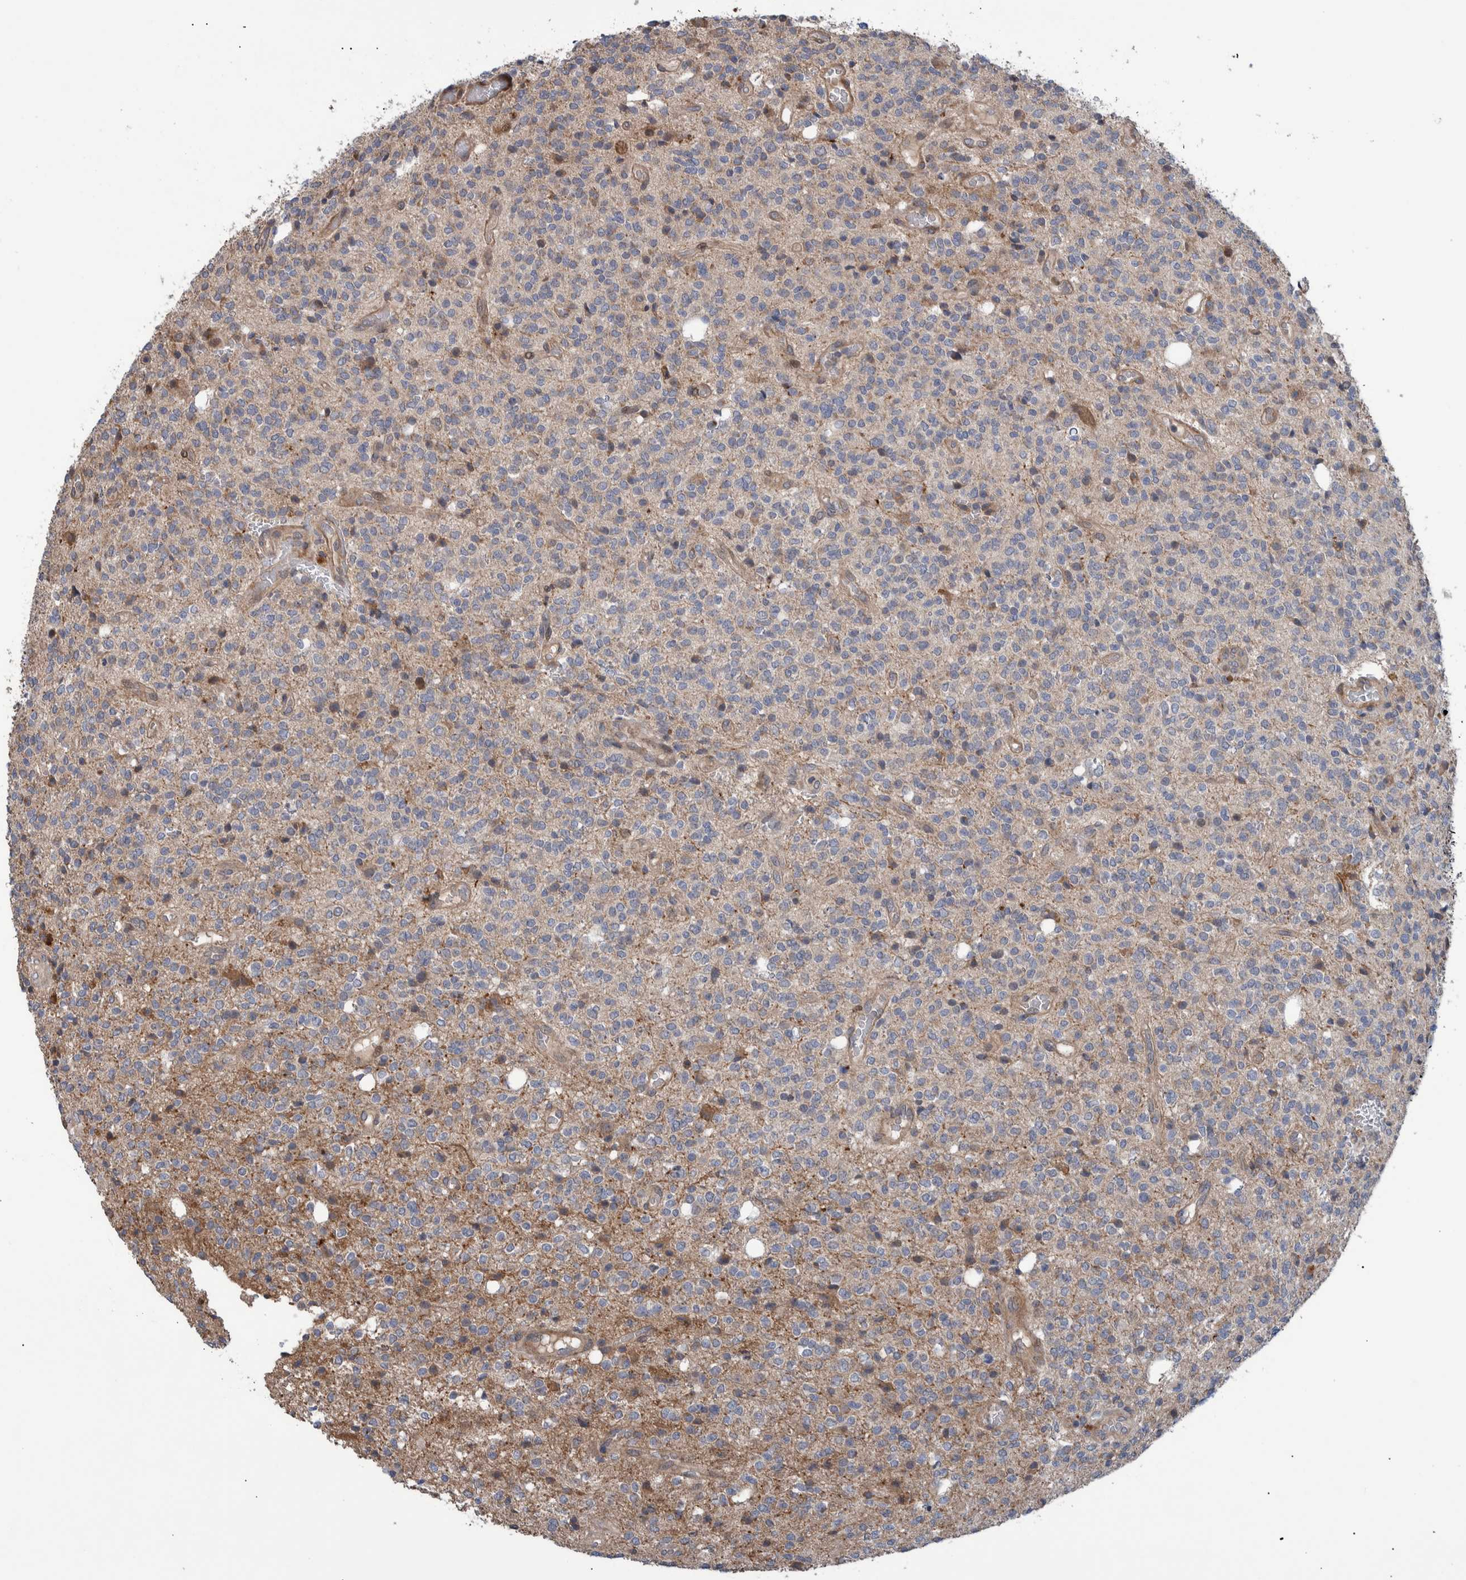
{"staining": {"intensity": "weak", "quantity": "25%-75%", "location": "cytoplasmic/membranous"}, "tissue": "glioma", "cell_type": "Tumor cells", "image_type": "cancer", "snomed": [{"axis": "morphology", "description": "Glioma, malignant, High grade"}, {"axis": "topography", "description": "Brain"}], "caption": "Immunohistochemical staining of human malignant high-grade glioma demonstrates low levels of weak cytoplasmic/membranous protein positivity in approximately 25%-75% of tumor cells. (brown staining indicates protein expression, while blue staining denotes nuclei).", "gene": "B3GNTL1", "patient": {"sex": "male", "age": 34}}